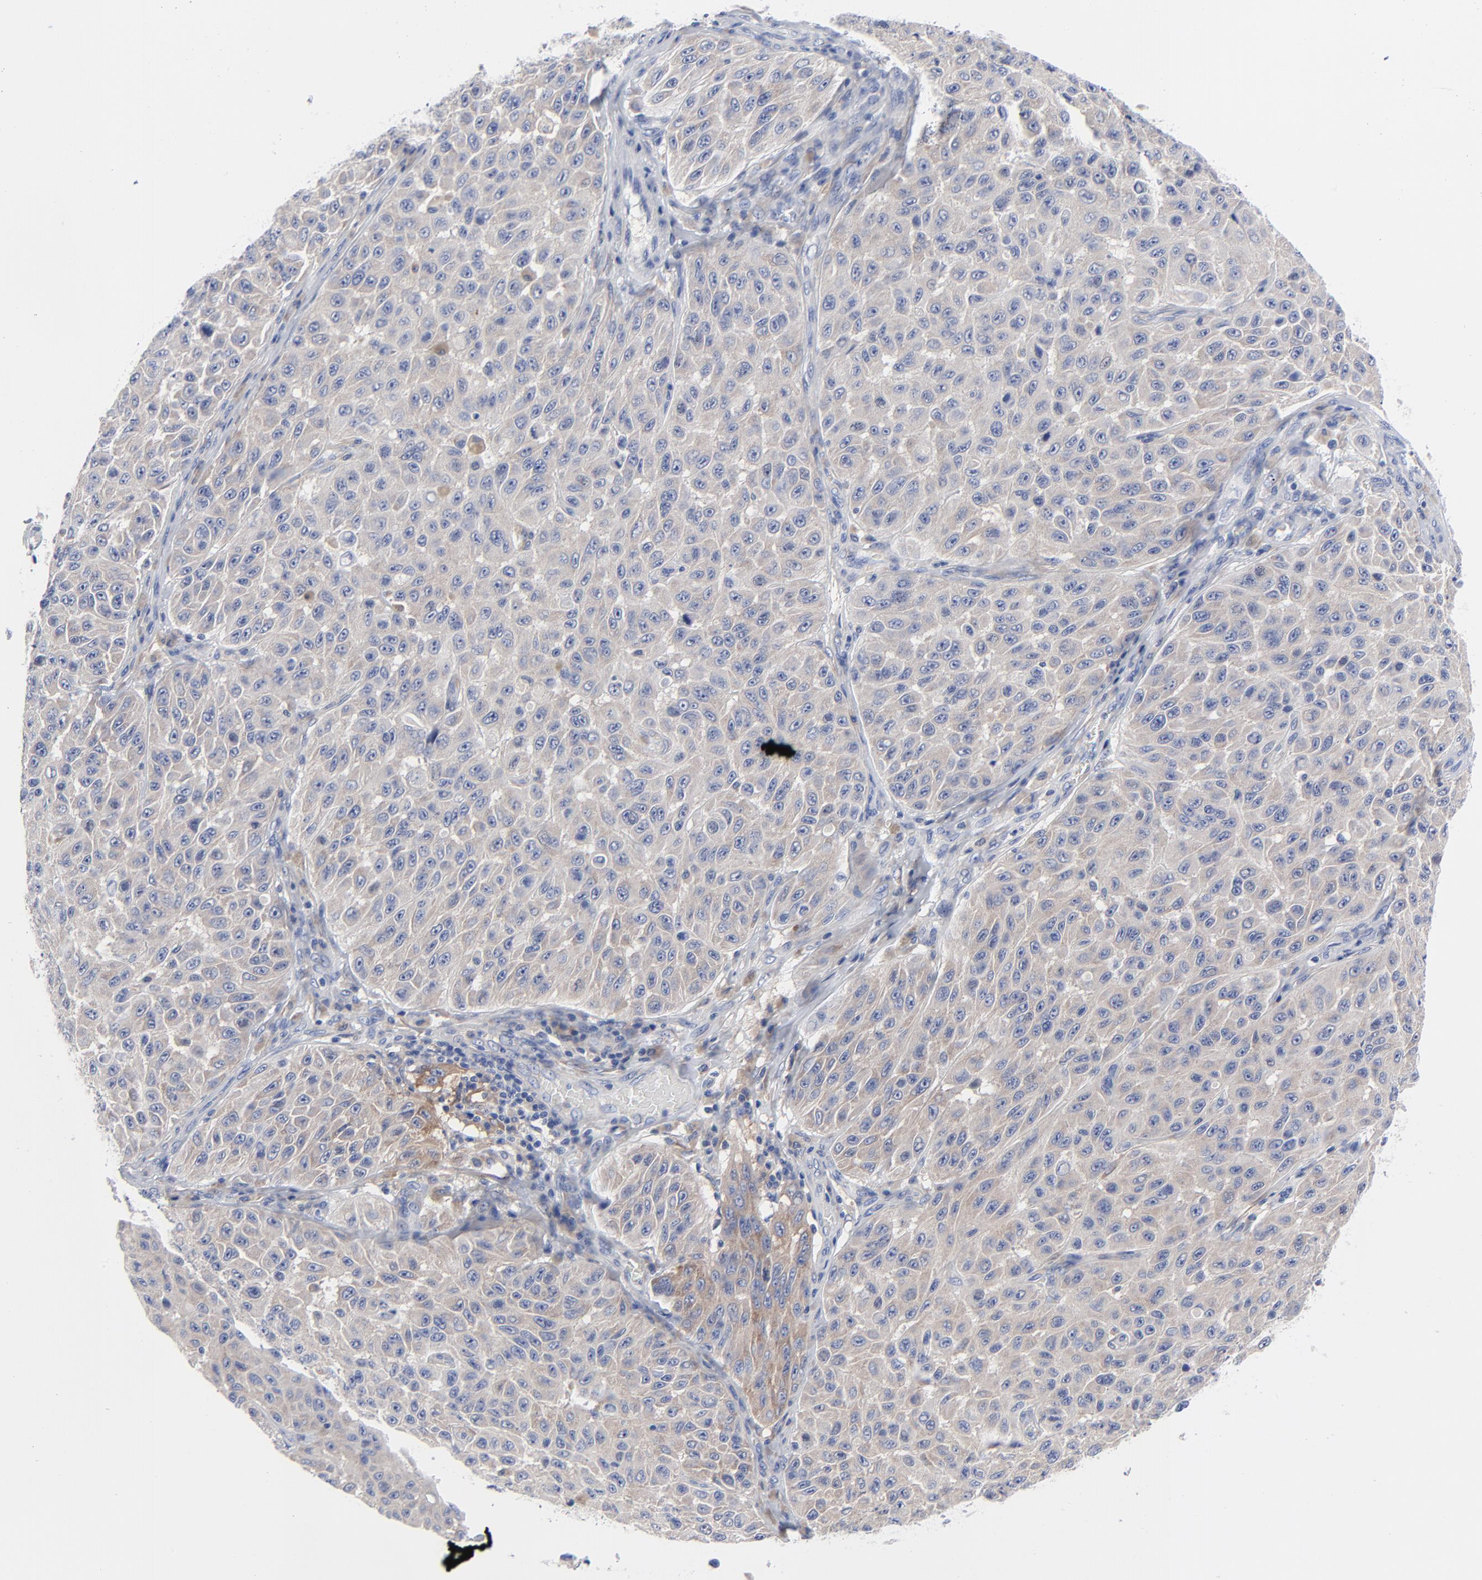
{"staining": {"intensity": "weak", "quantity": ">75%", "location": "cytoplasmic/membranous"}, "tissue": "melanoma", "cell_type": "Tumor cells", "image_type": "cancer", "snomed": [{"axis": "morphology", "description": "Malignant melanoma, NOS"}, {"axis": "topography", "description": "Skin"}], "caption": "Immunohistochemical staining of melanoma reveals low levels of weak cytoplasmic/membranous protein positivity in approximately >75% of tumor cells.", "gene": "STAT2", "patient": {"sex": "male", "age": 30}}